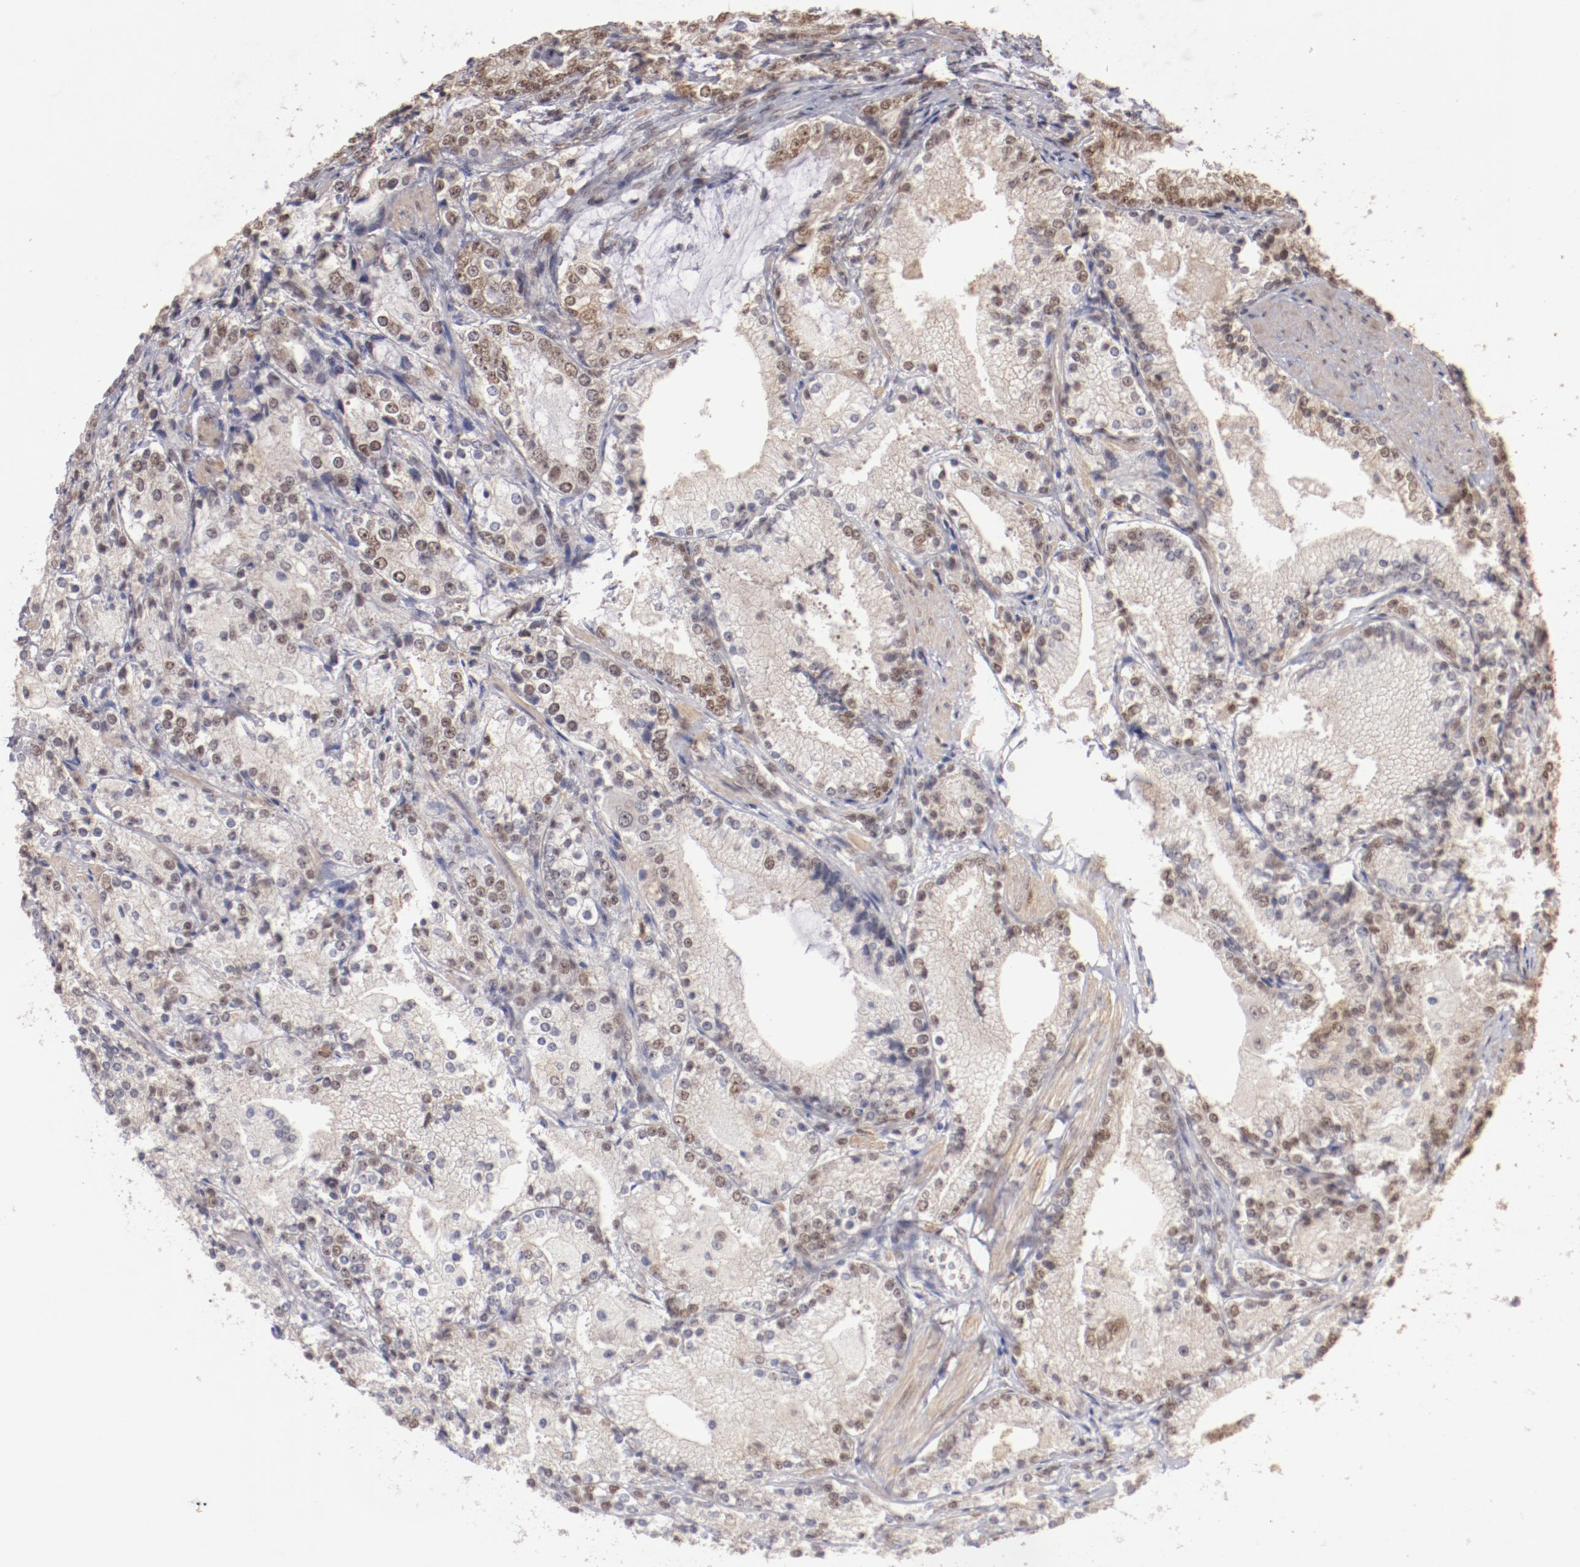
{"staining": {"intensity": "weak", "quantity": "25%-75%", "location": "cytoplasmic/membranous,nuclear"}, "tissue": "prostate cancer", "cell_type": "Tumor cells", "image_type": "cancer", "snomed": [{"axis": "morphology", "description": "Adenocarcinoma, High grade"}, {"axis": "topography", "description": "Prostate"}], "caption": "High-magnification brightfield microscopy of adenocarcinoma (high-grade) (prostate) stained with DAB (3,3'-diaminobenzidine) (brown) and counterstained with hematoxylin (blue). tumor cells exhibit weak cytoplasmic/membranous and nuclear staining is identified in approximately25%-75% of cells.", "gene": "CLOCK", "patient": {"sex": "male", "age": 63}}